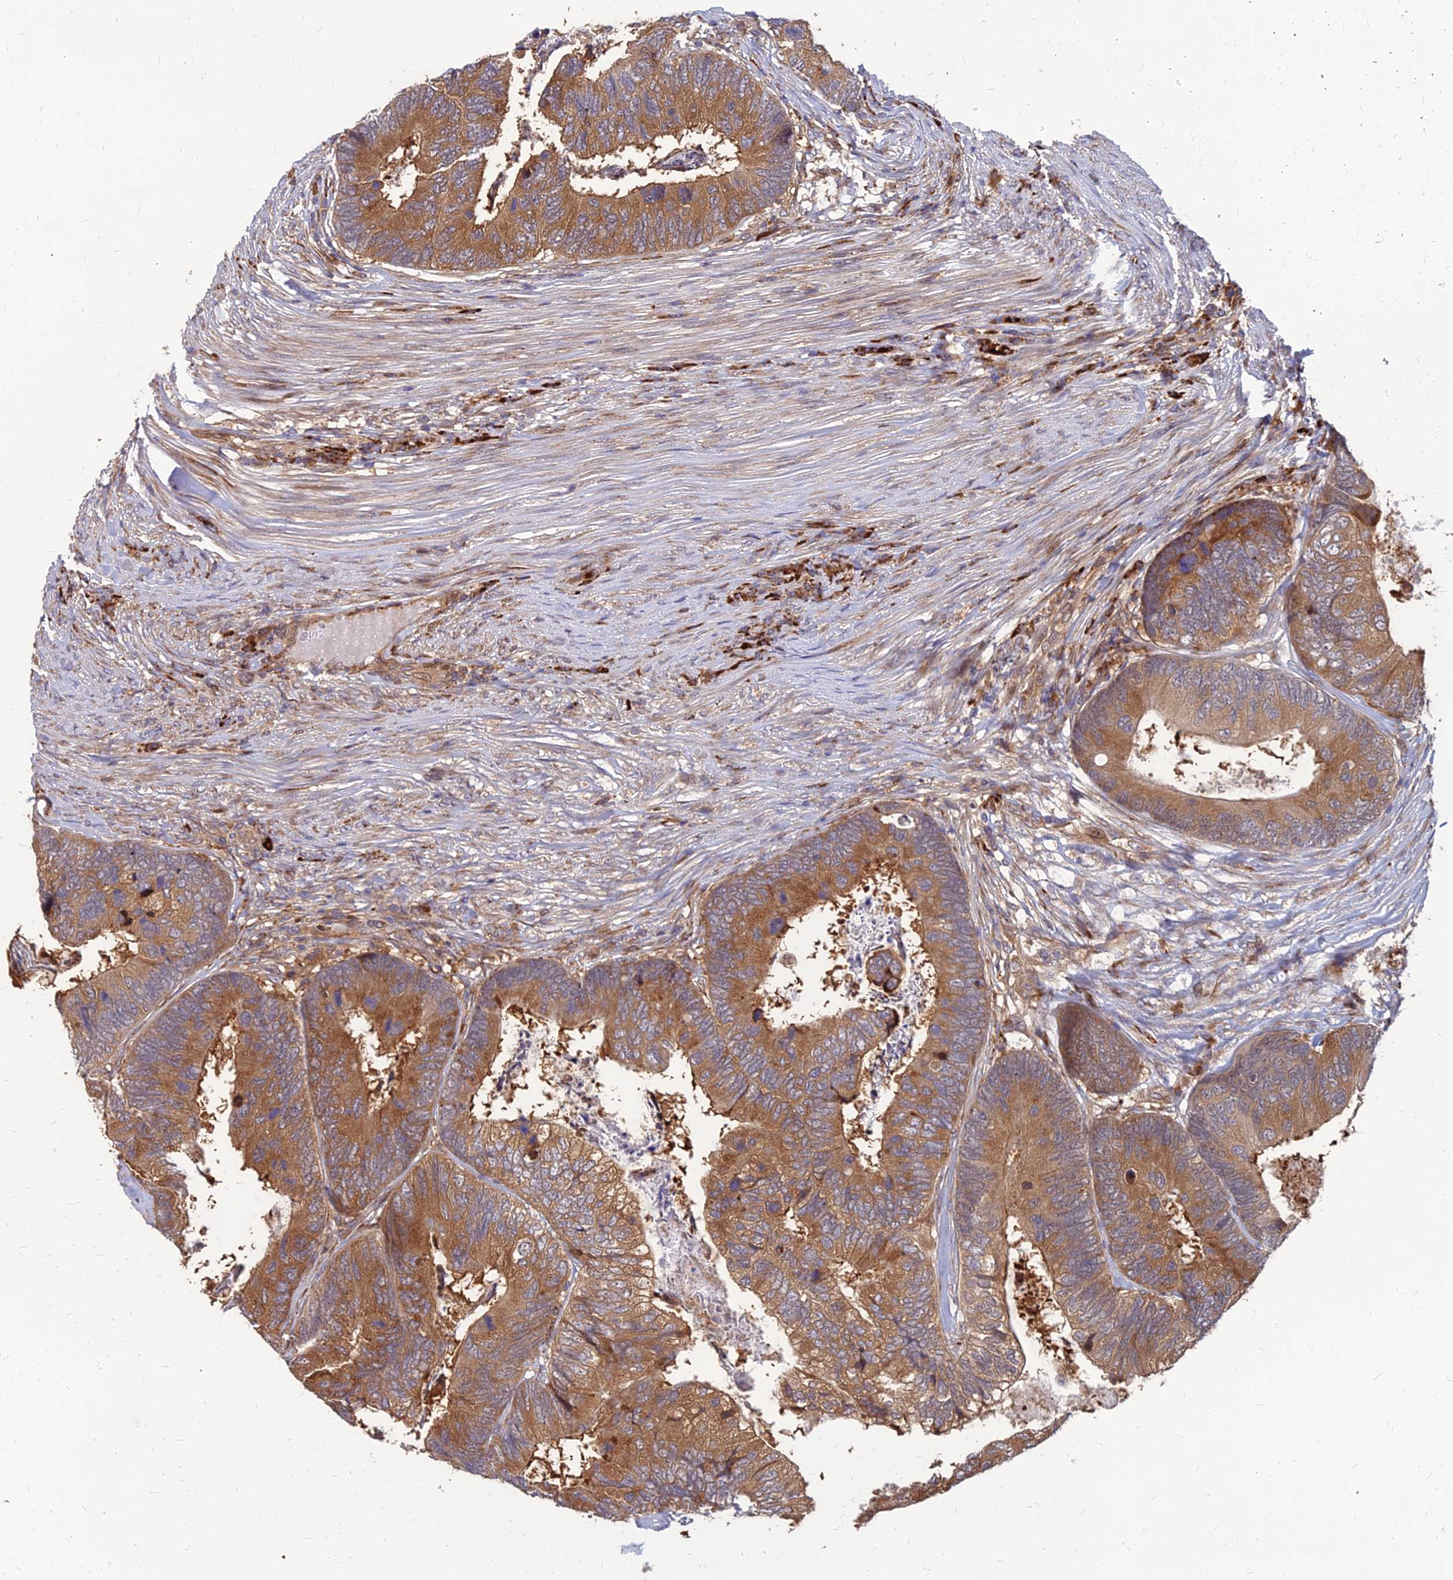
{"staining": {"intensity": "strong", "quantity": ">75%", "location": "cytoplasmic/membranous"}, "tissue": "colorectal cancer", "cell_type": "Tumor cells", "image_type": "cancer", "snomed": [{"axis": "morphology", "description": "Adenocarcinoma, NOS"}, {"axis": "topography", "description": "Colon"}], "caption": "Colorectal cancer (adenocarcinoma) stained with a protein marker reveals strong staining in tumor cells.", "gene": "CCT6B", "patient": {"sex": "female", "age": 67}}